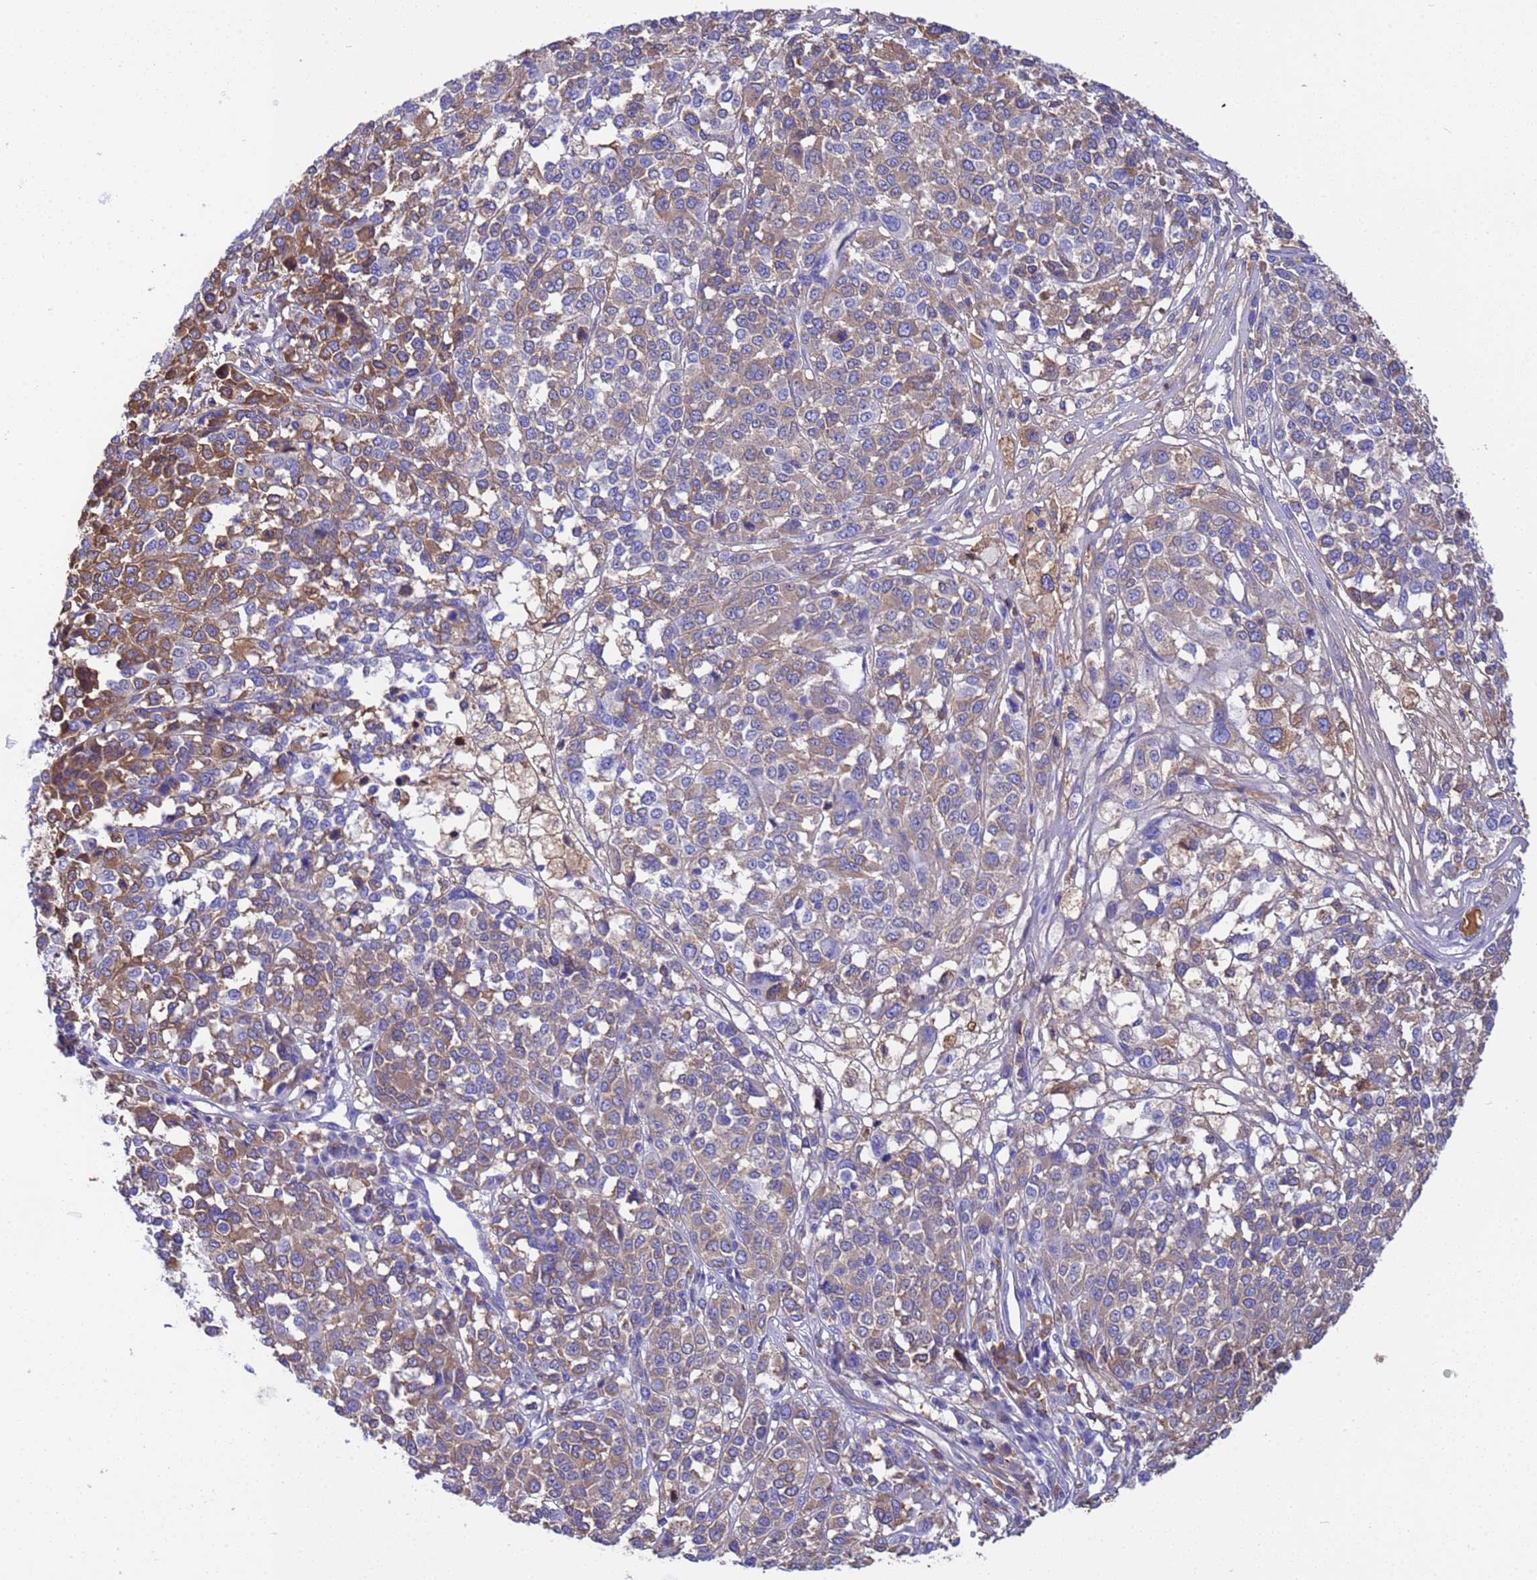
{"staining": {"intensity": "moderate", "quantity": "<25%", "location": "cytoplasmic/membranous"}, "tissue": "melanoma", "cell_type": "Tumor cells", "image_type": "cancer", "snomed": [{"axis": "morphology", "description": "Malignant melanoma, Metastatic site"}, {"axis": "topography", "description": "Lymph node"}], "caption": "High-power microscopy captured an IHC photomicrograph of melanoma, revealing moderate cytoplasmic/membranous positivity in about <25% of tumor cells.", "gene": "H1-7", "patient": {"sex": "male", "age": 44}}